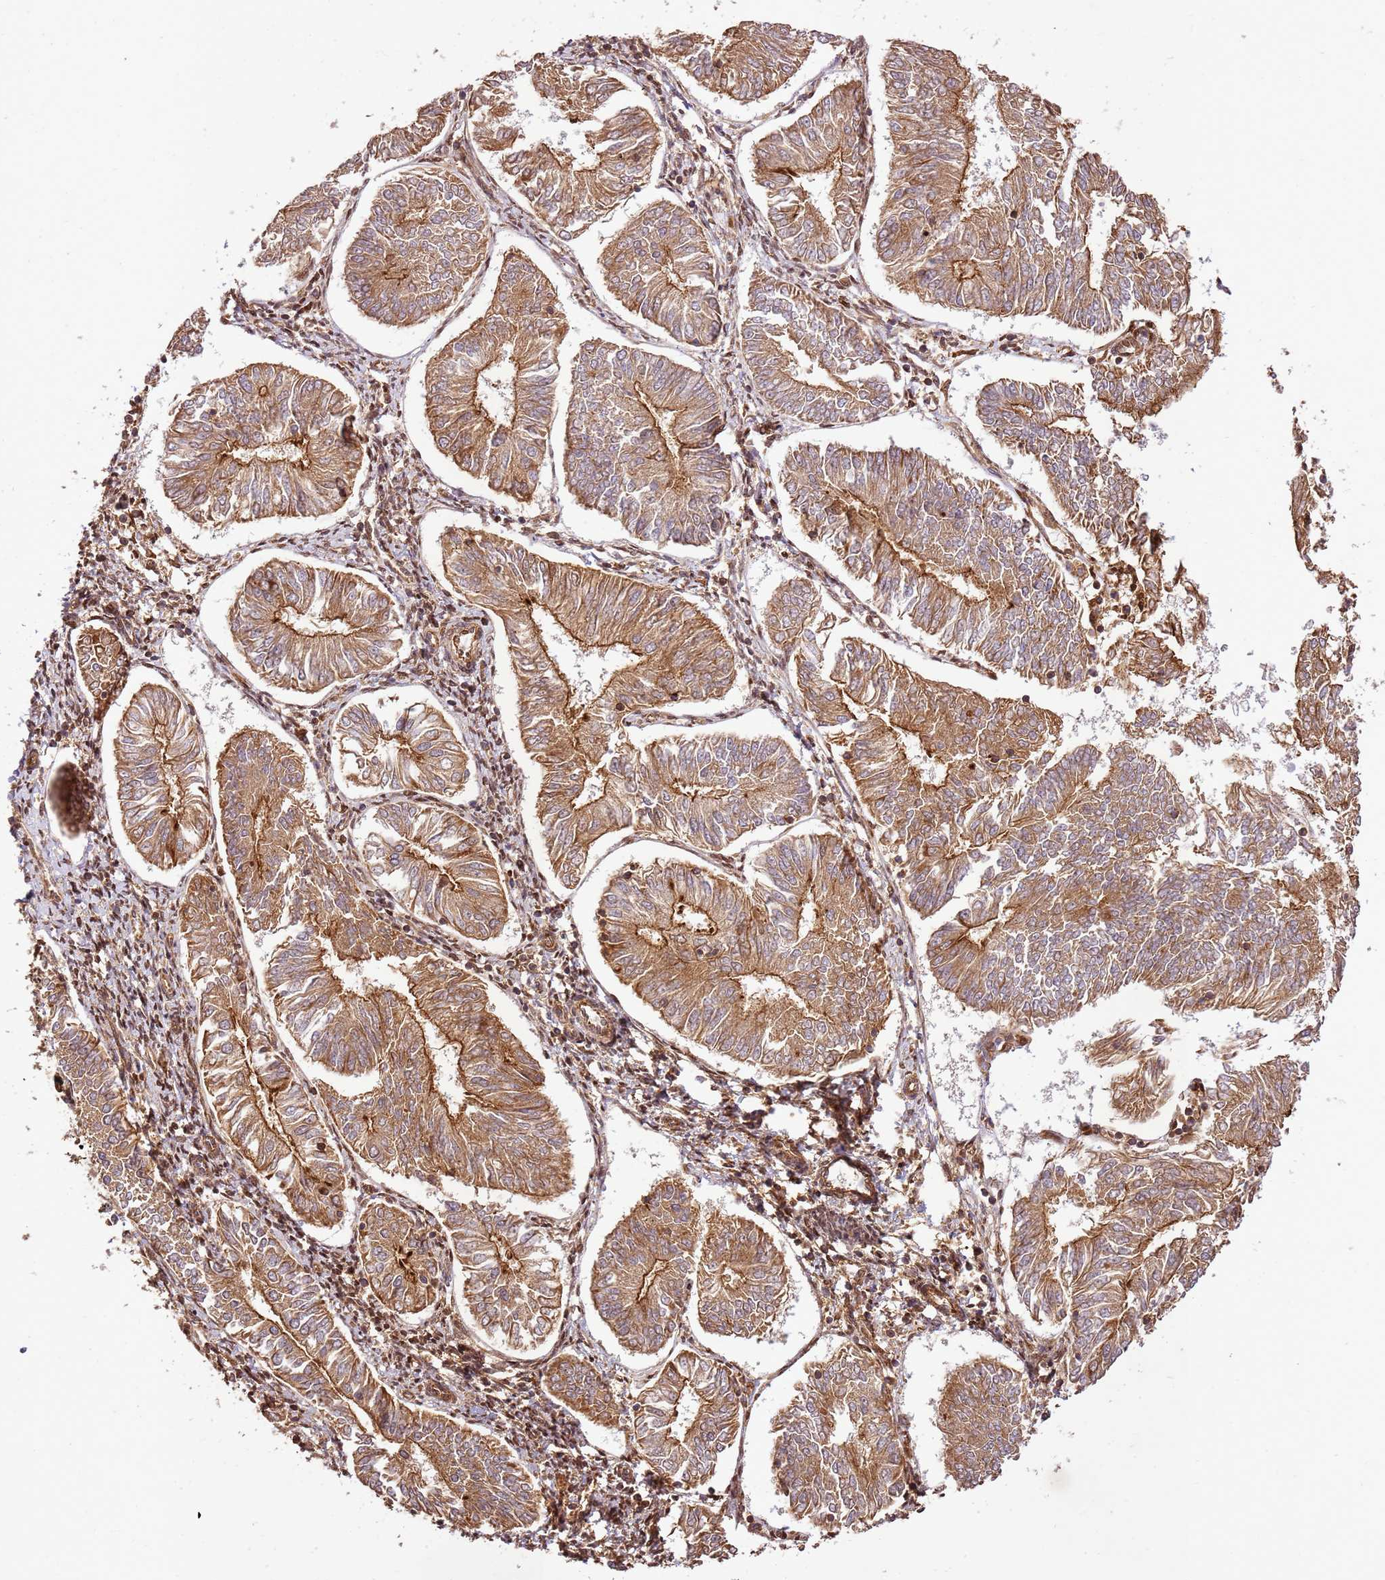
{"staining": {"intensity": "moderate", "quantity": ">75%", "location": "cytoplasmic/membranous"}, "tissue": "endometrial cancer", "cell_type": "Tumor cells", "image_type": "cancer", "snomed": [{"axis": "morphology", "description": "Adenocarcinoma, NOS"}, {"axis": "topography", "description": "Endometrium"}], "caption": "This photomicrograph reveals immunohistochemistry staining of endometrial cancer (adenocarcinoma), with medium moderate cytoplasmic/membranous expression in approximately >75% of tumor cells.", "gene": "KATNAL2", "patient": {"sex": "female", "age": 58}}